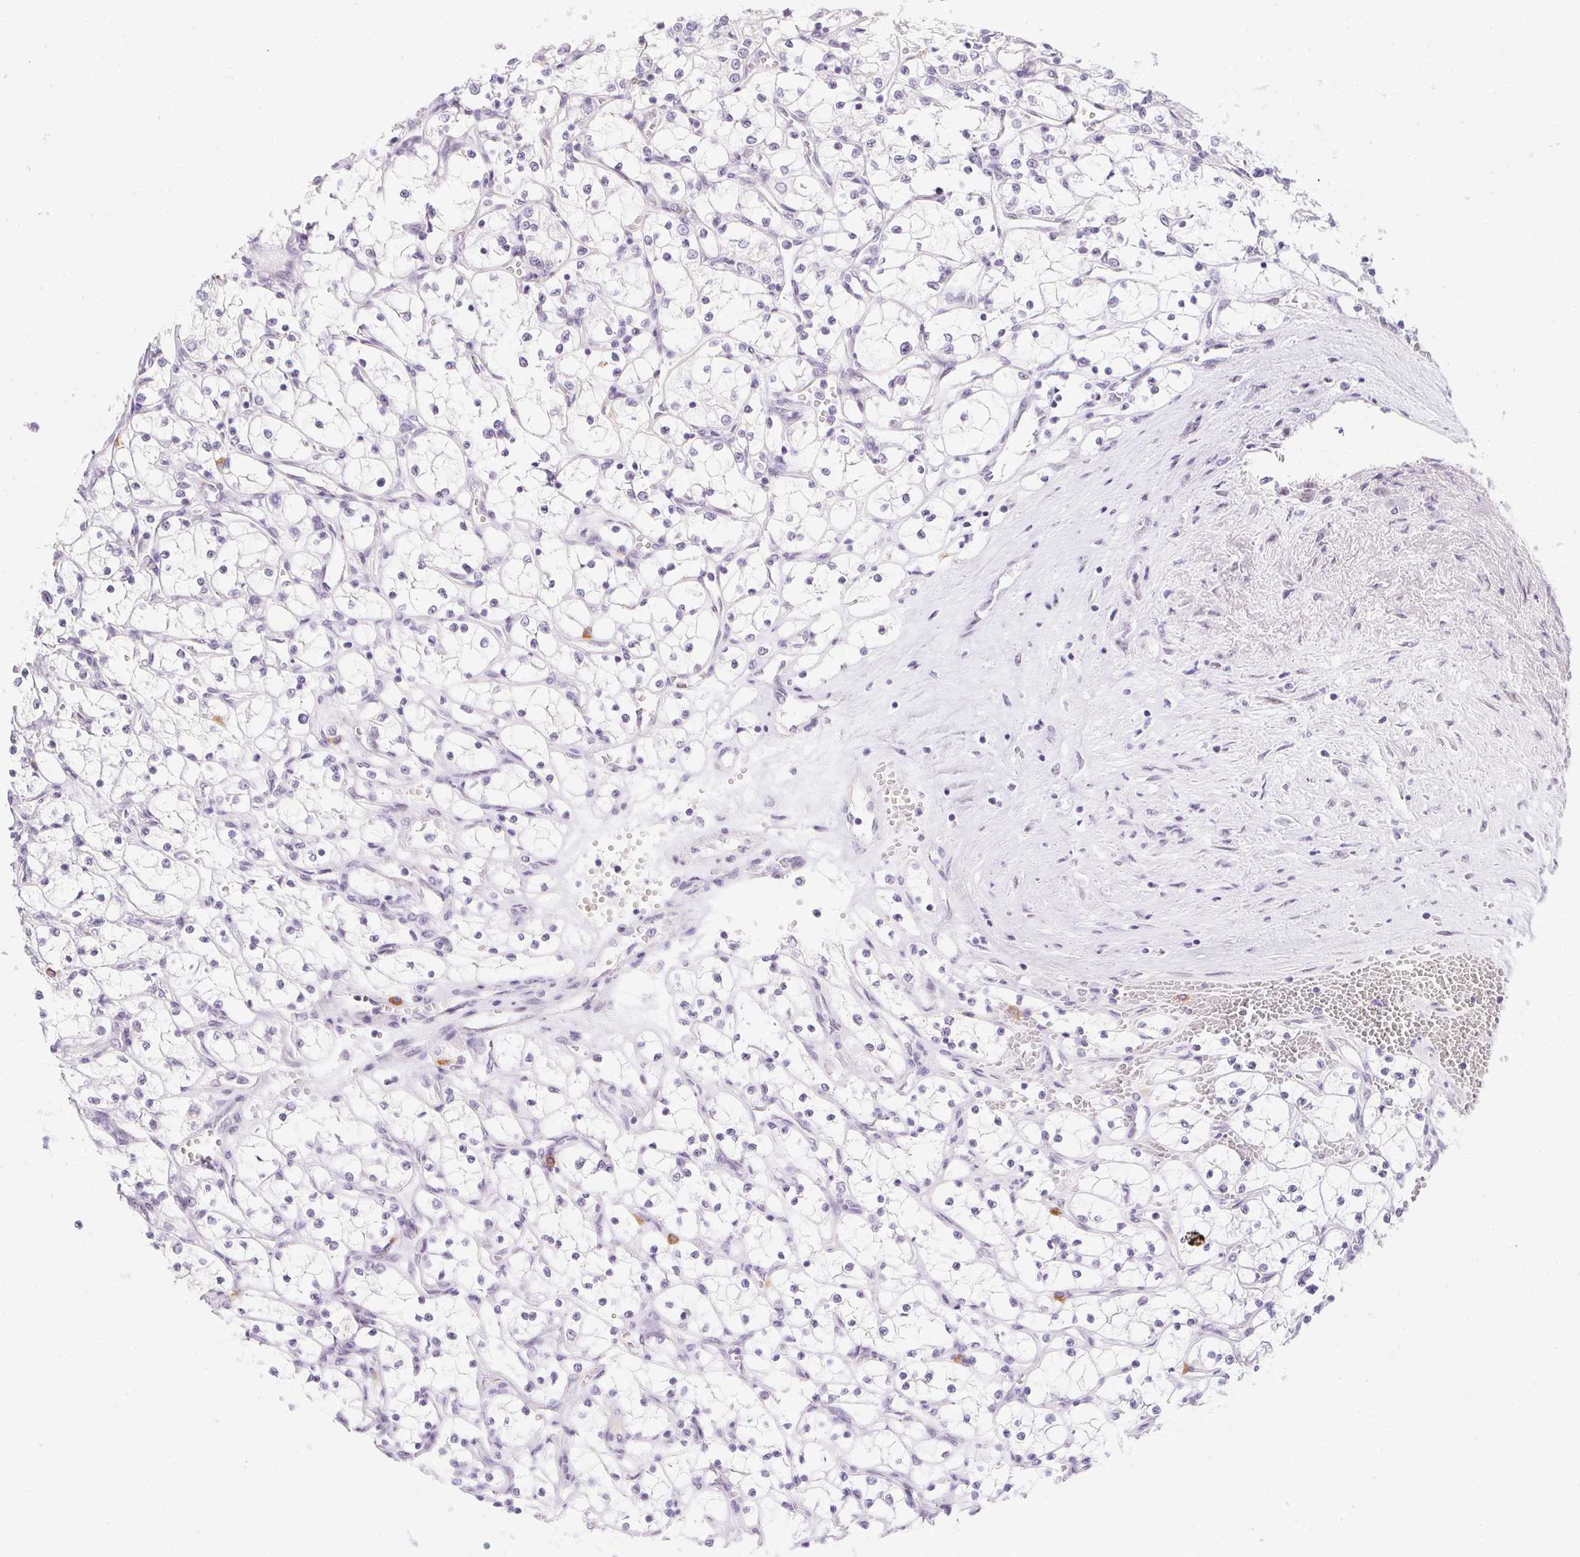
{"staining": {"intensity": "negative", "quantity": "none", "location": "none"}, "tissue": "renal cancer", "cell_type": "Tumor cells", "image_type": "cancer", "snomed": [{"axis": "morphology", "description": "Adenocarcinoma, NOS"}, {"axis": "topography", "description": "Kidney"}], "caption": "The immunohistochemistry (IHC) histopathology image has no significant expression in tumor cells of renal cancer (adenocarcinoma) tissue.", "gene": "MORC1", "patient": {"sex": "female", "age": 69}}